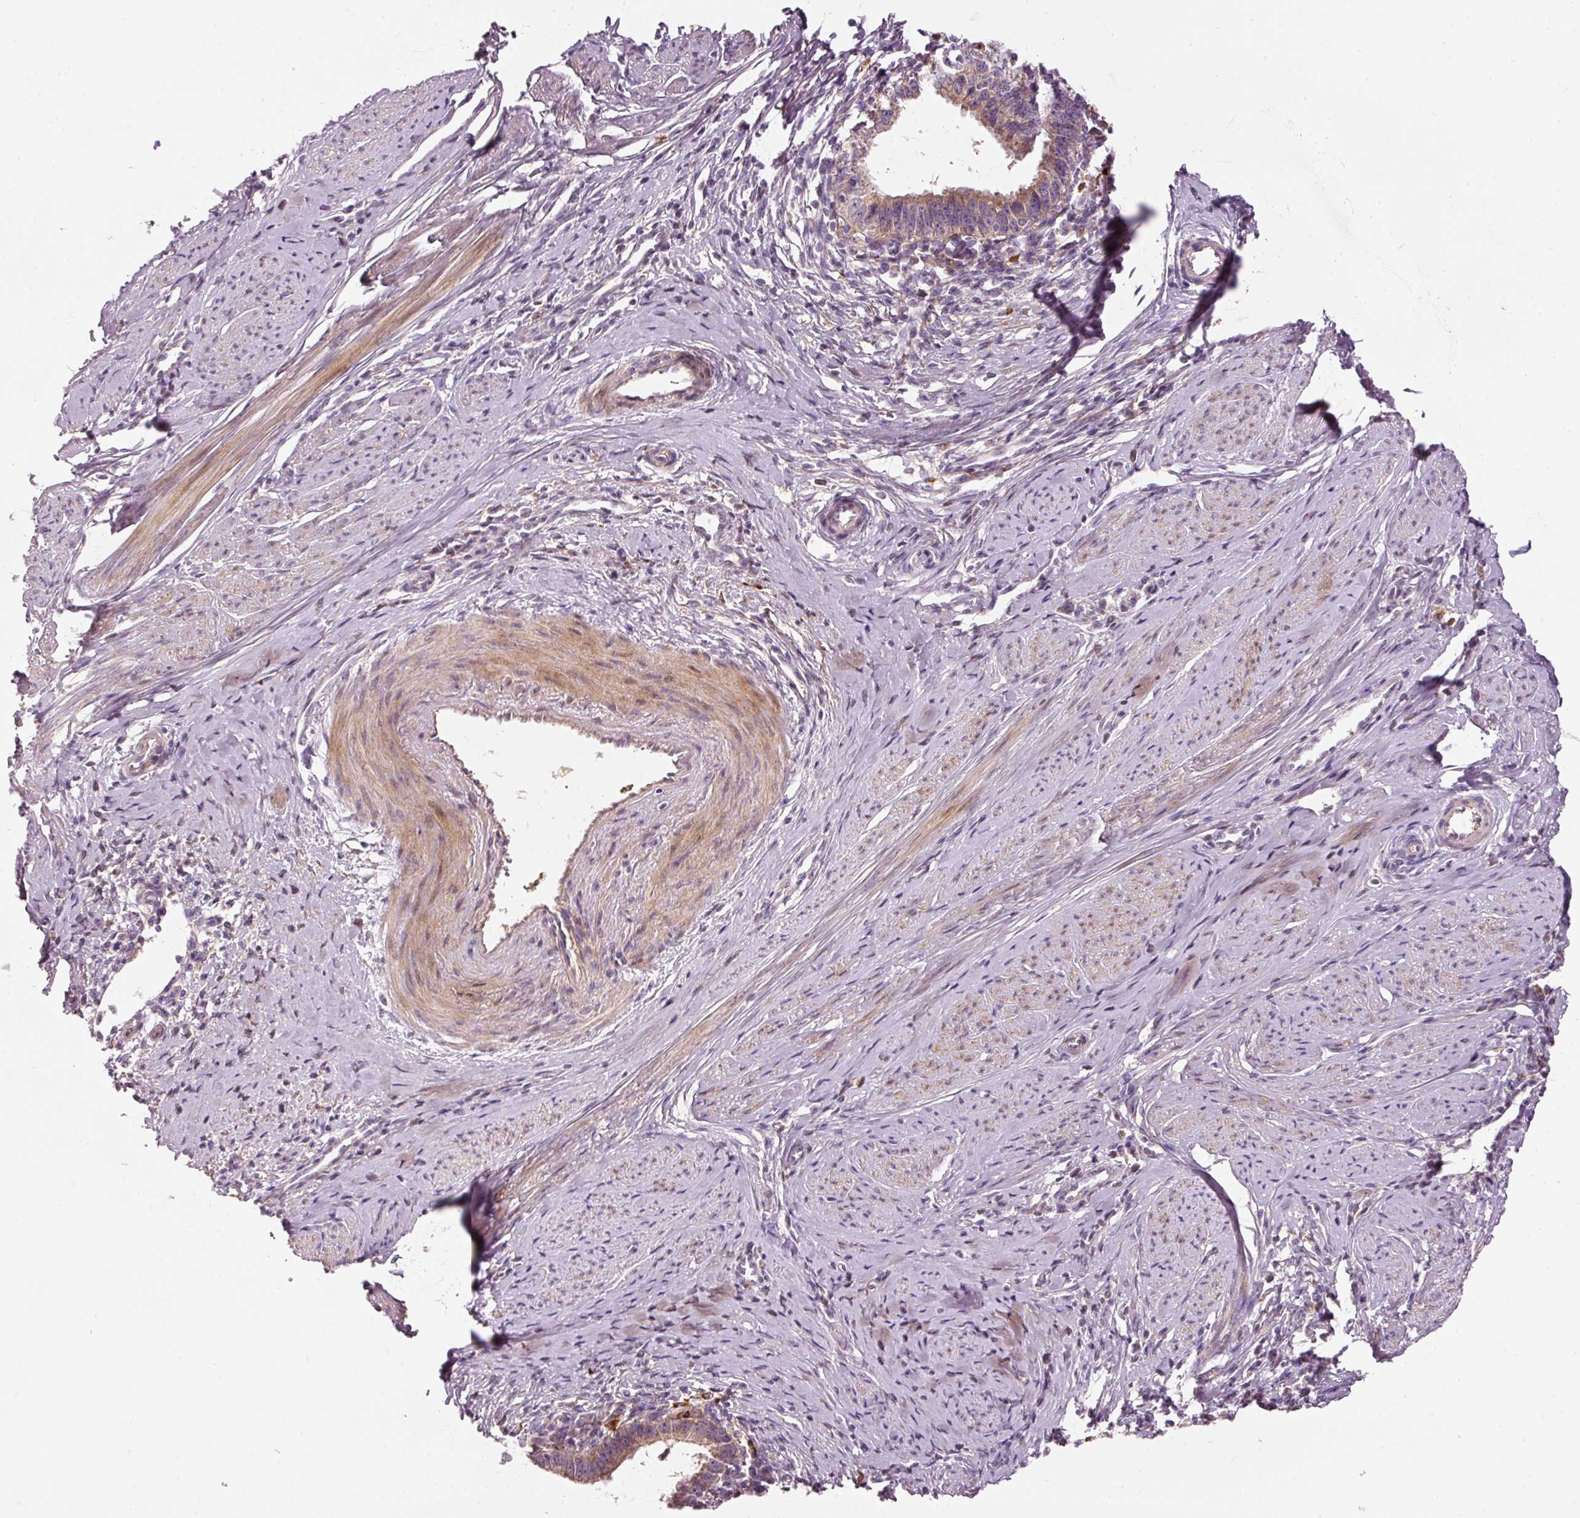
{"staining": {"intensity": "moderate", "quantity": ">75%", "location": "cytoplasmic/membranous"}, "tissue": "cervical cancer", "cell_type": "Tumor cells", "image_type": "cancer", "snomed": [{"axis": "morphology", "description": "Adenocarcinoma, NOS"}, {"axis": "topography", "description": "Cervix"}], "caption": "Immunohistochemical staining of cervical adenocarcinoma exhibits medium levels of moderate cytoplasmic/membranous positivity in about >75% of tumor cells.", "gene": "KLHL21", "patient": {"sex": "female", "age": 36}}